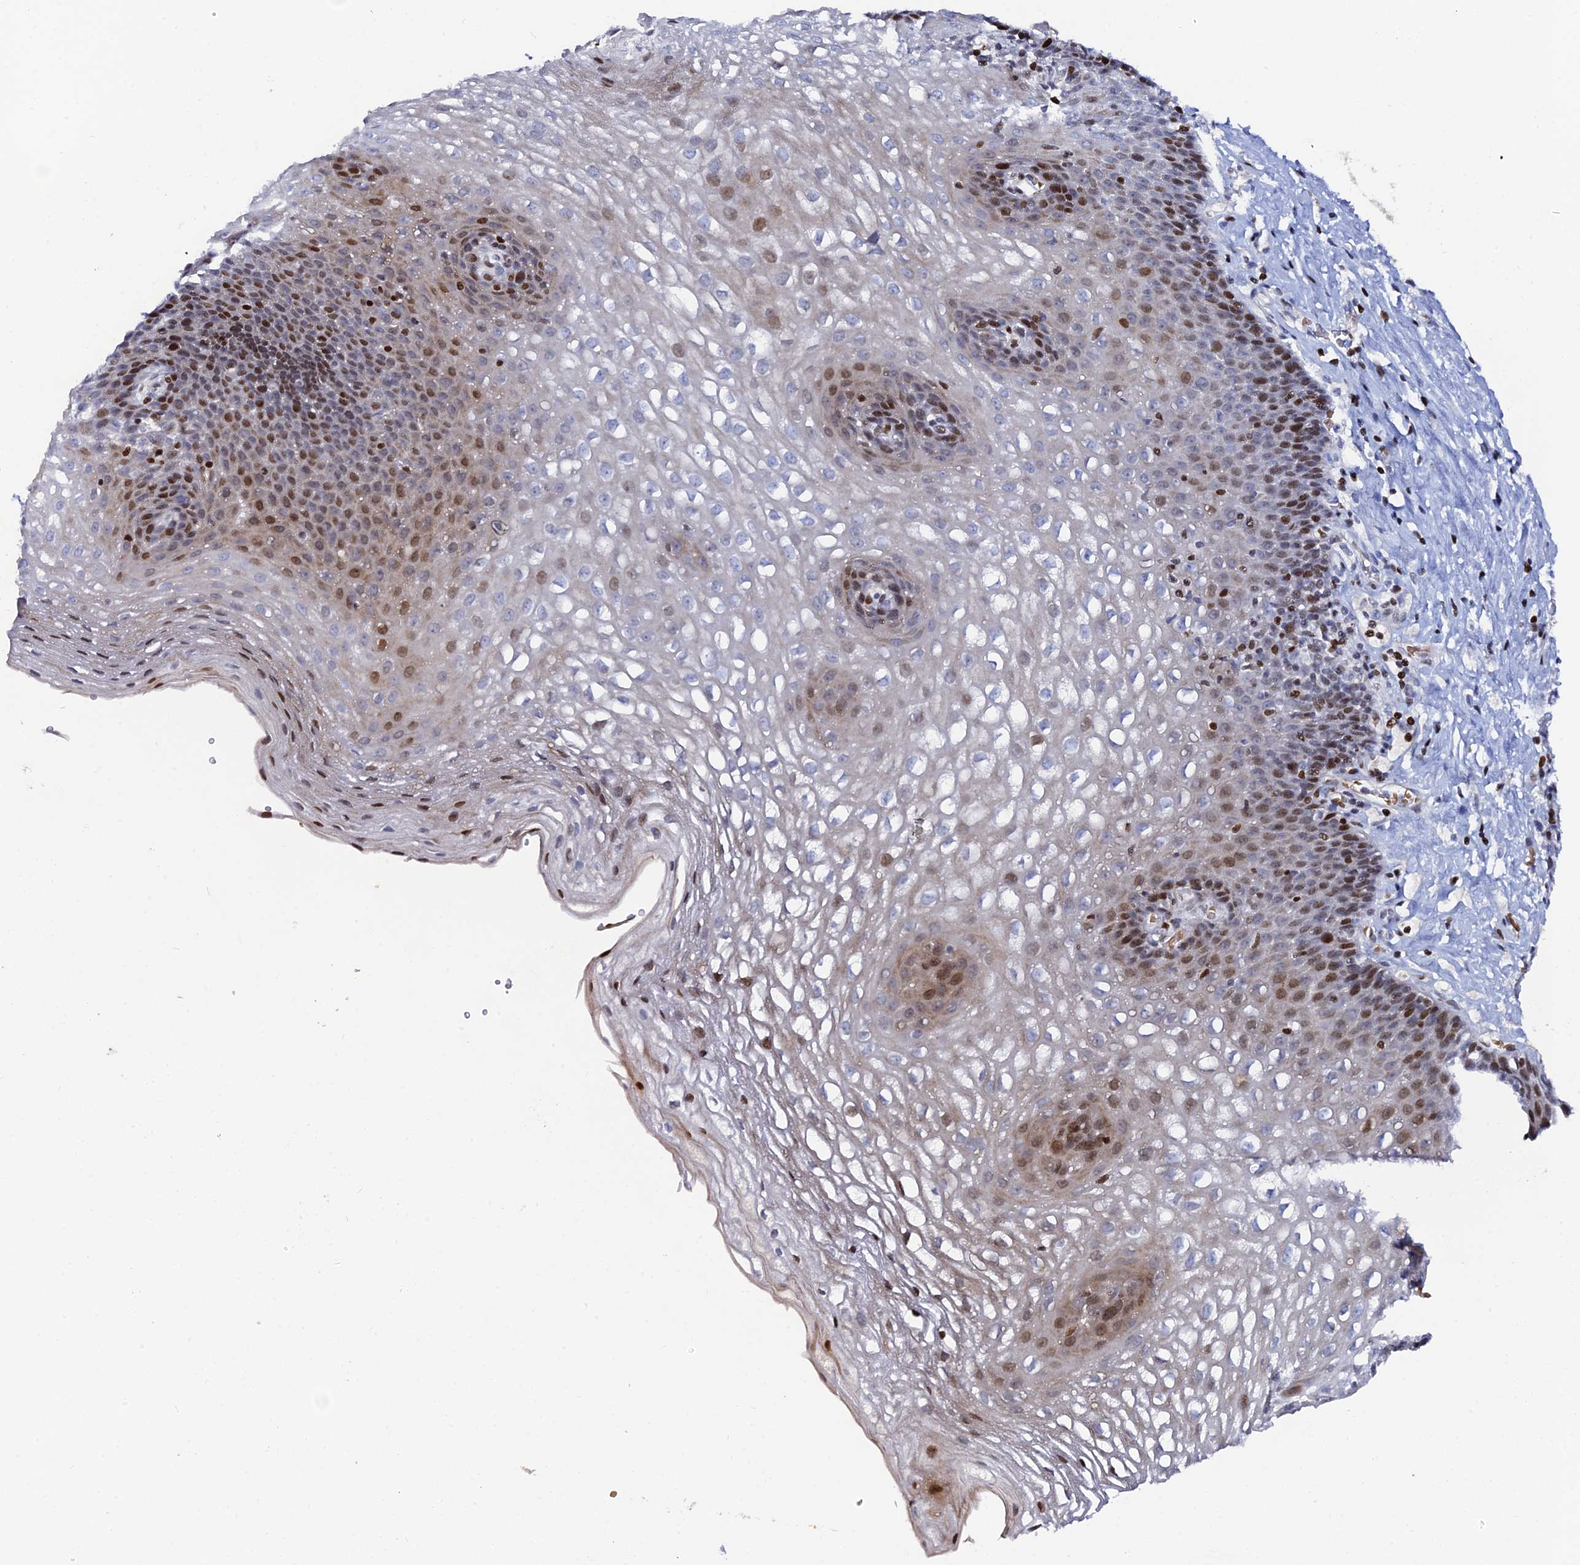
{"staining": {"intensity": "strong", "quantity": "25%-75%", "location": "nuclear"}, "tissue": "esophagus", "cell_type": "Squamous epithelial cells", "image_type": "normal", "snomed": [{"axis": "morphology", "description": "Normal tissue, NOS"}, {"axis": "topography", "description": "Esophagus"}], "caption": "Human esophagus stained with a brown dye shows strong nuclear positive staining in about 25%-75% of squamous epithelial cells.", "gene": "MYNN", "patient": {"sex": "female", "age": 66}}